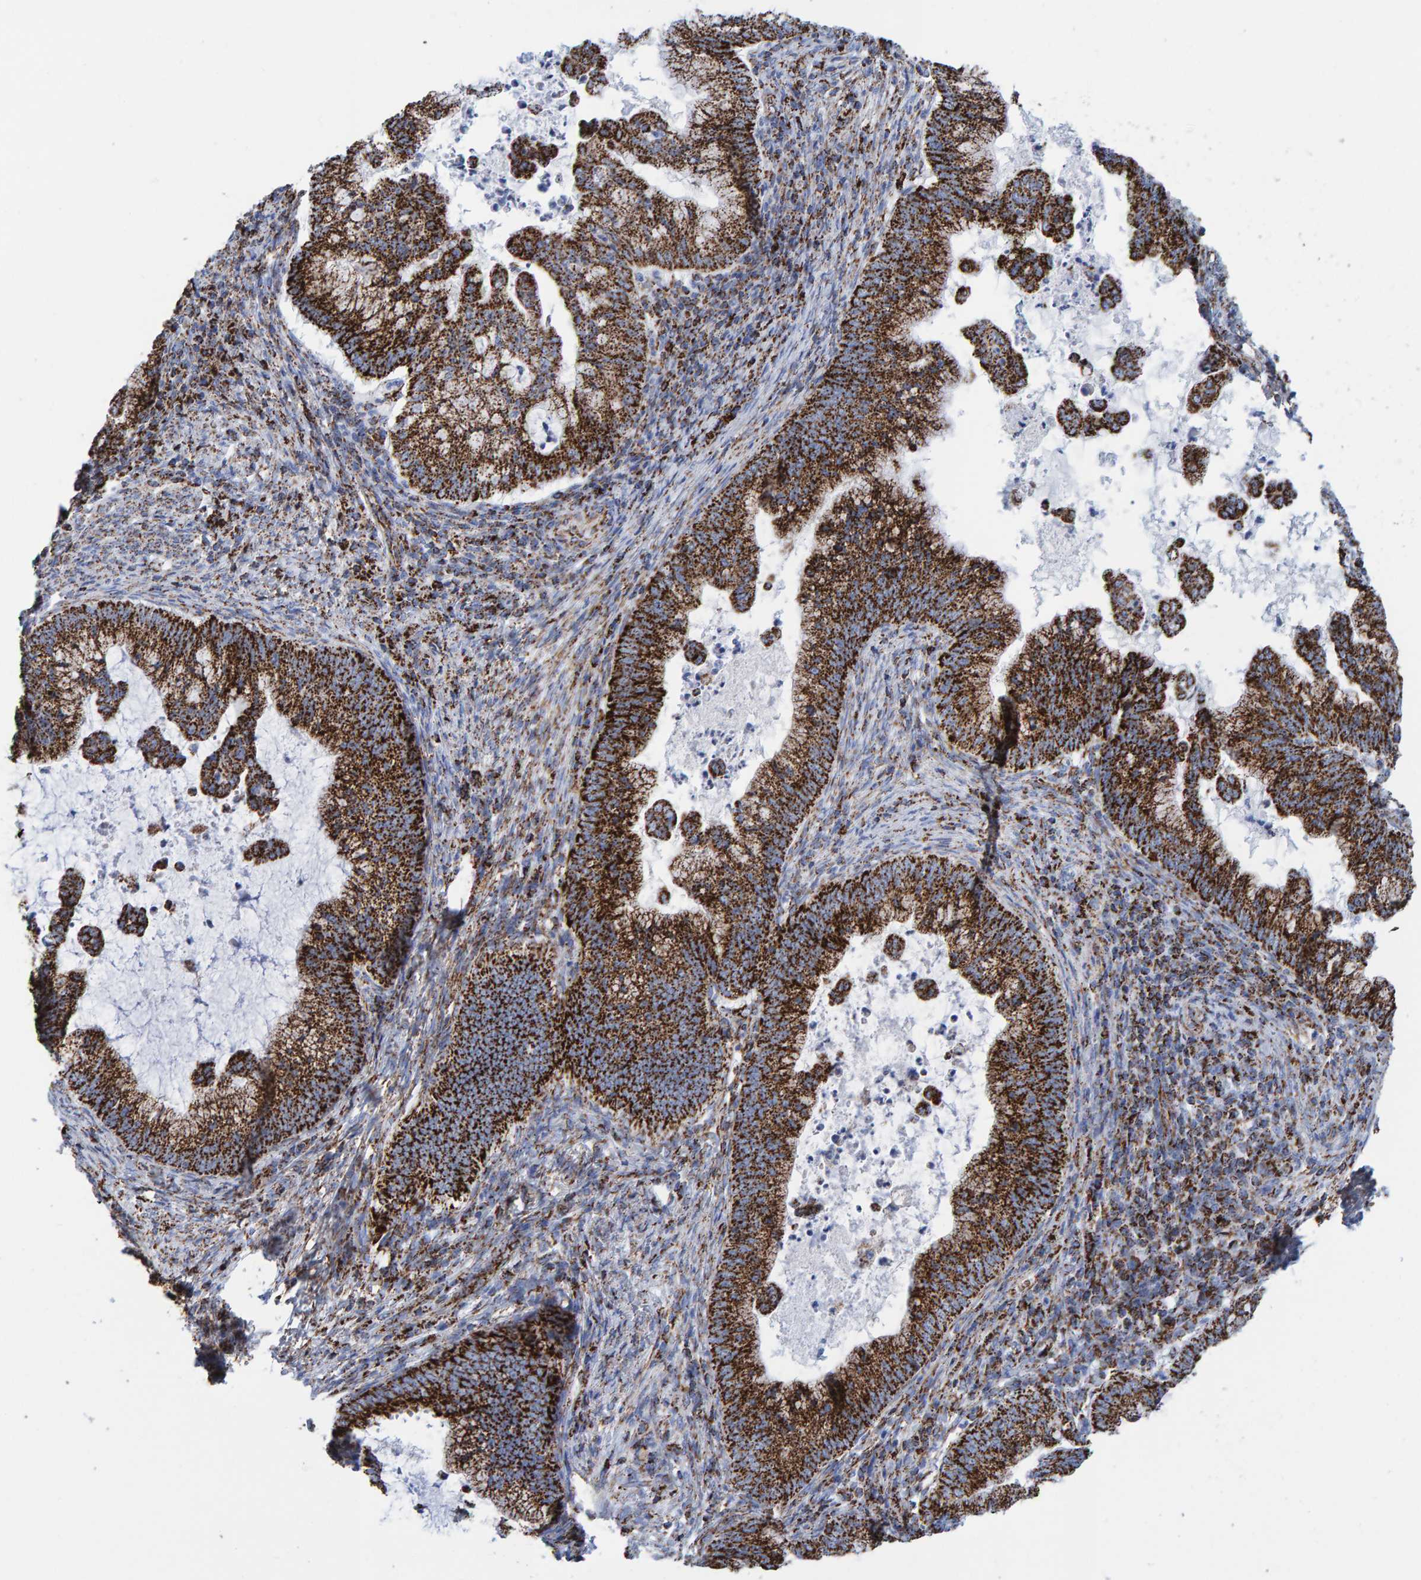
{"staining": {"intensity": "strong", "quantity": ">75%", "location": "cytoplasmic/membranous"}, "tissue": "cervical cancer", "cell_type": "Tumor cells", "image_type": "cancer", "snomed": [{"axis": "morphology", "description": "Adenocarcinoma, NOS"}, {"axis": "topography", "description": "Cervix"}], "caption": "A micrograph of human cervical adenocarcinoma stained for a protein displays strong cytoplasmic/membranous brown staining in tumor cells.", "gene": "ENSG00000262660", "patient": {"sex": "female", "age": 36}}